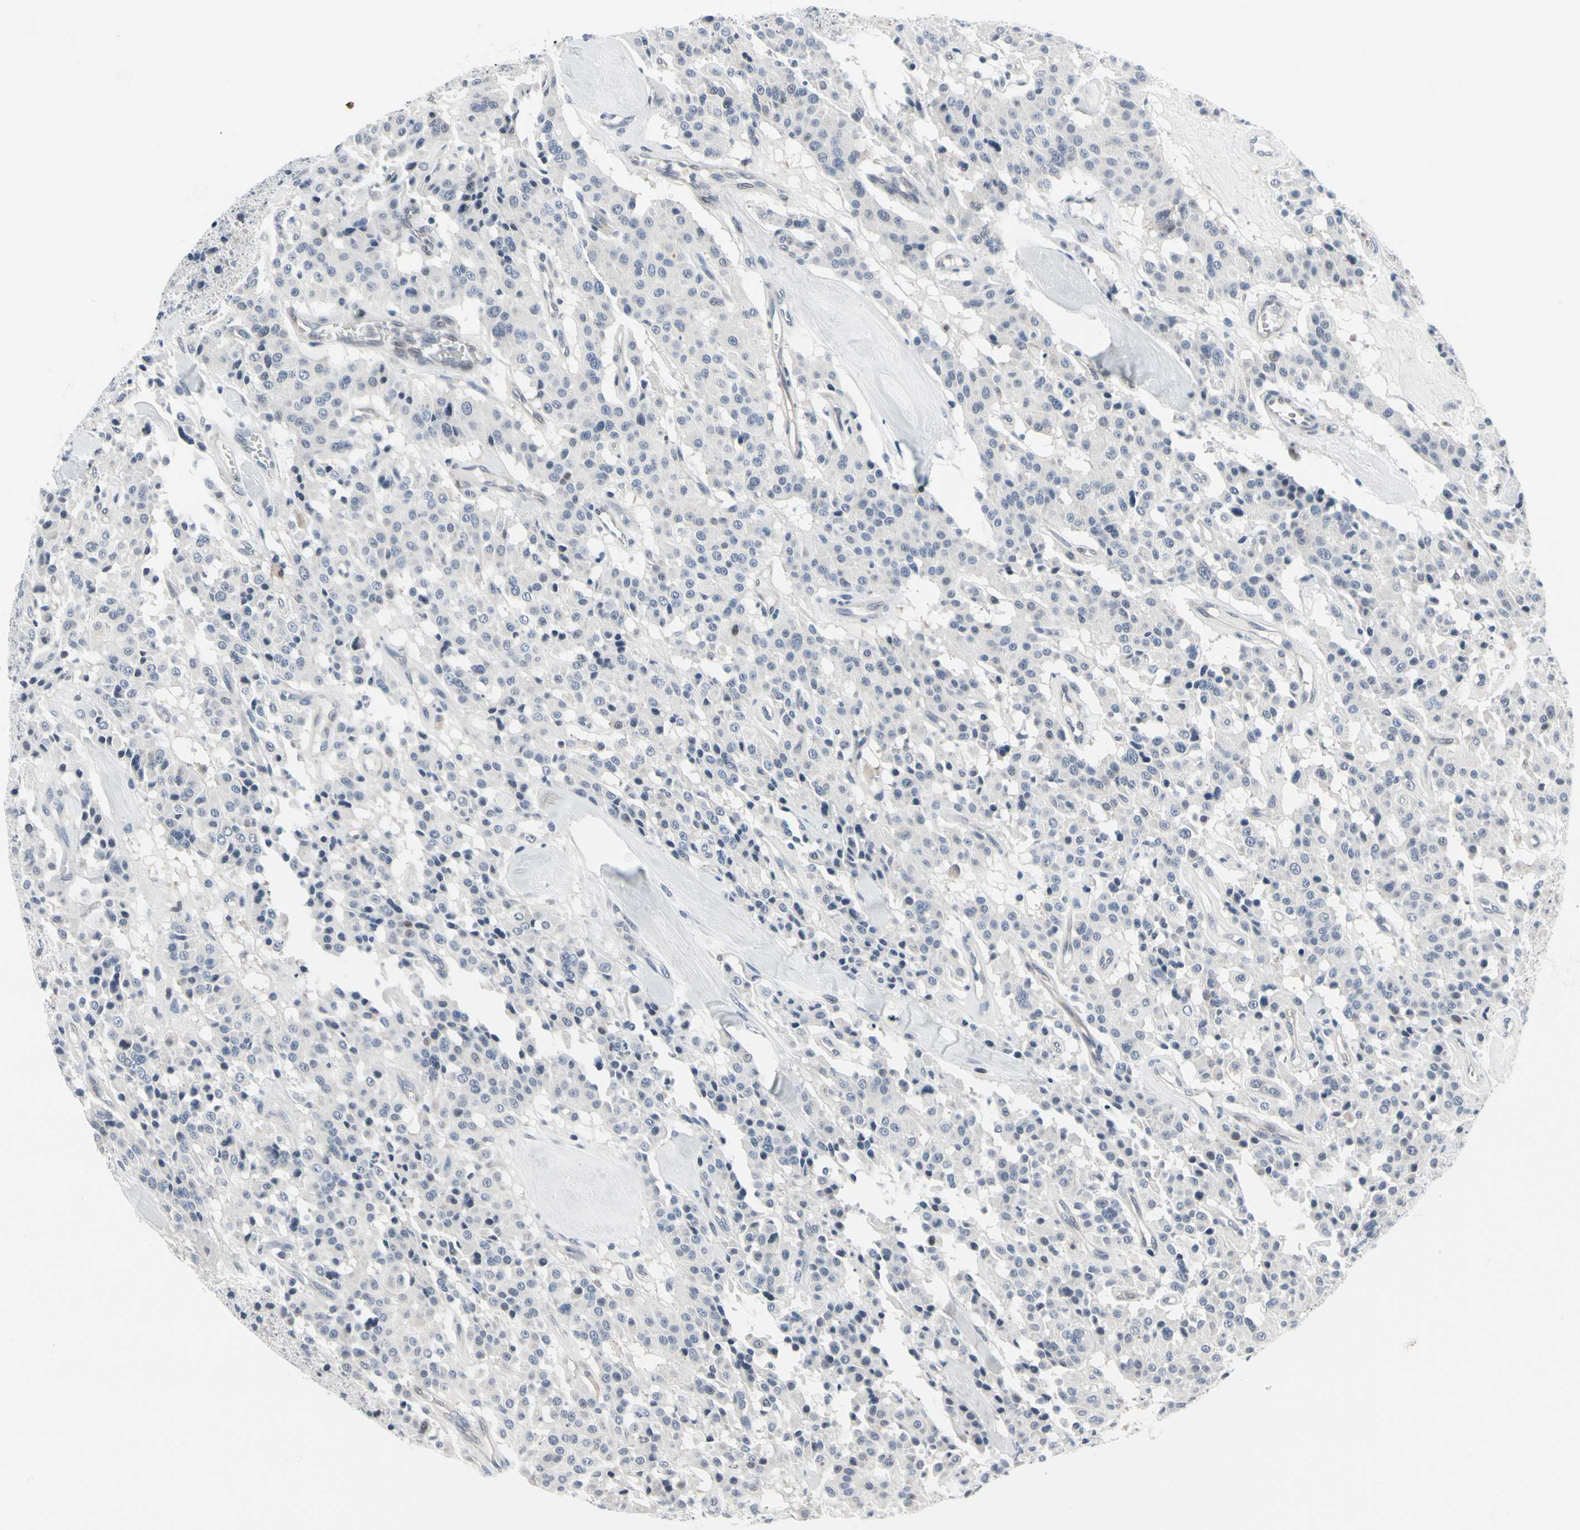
{"staining": {"intensity": "negative", "quantity": "none", "location": "none"}, "tissue": "carcinoid", "cell_type": "Tumor cells", "image_type": "cancer", "snomed": [{"axis": "morphology", "description": "Carcinoid, malignant, NOS"}, {"axis": "topography", "description": "Lung"}], "caption": "The histopathology image demonstrates no significant staining in tumor cells of malignant carcinoid.", "gene": "TXN", "patient": {"sex": "male", "age": 30}}